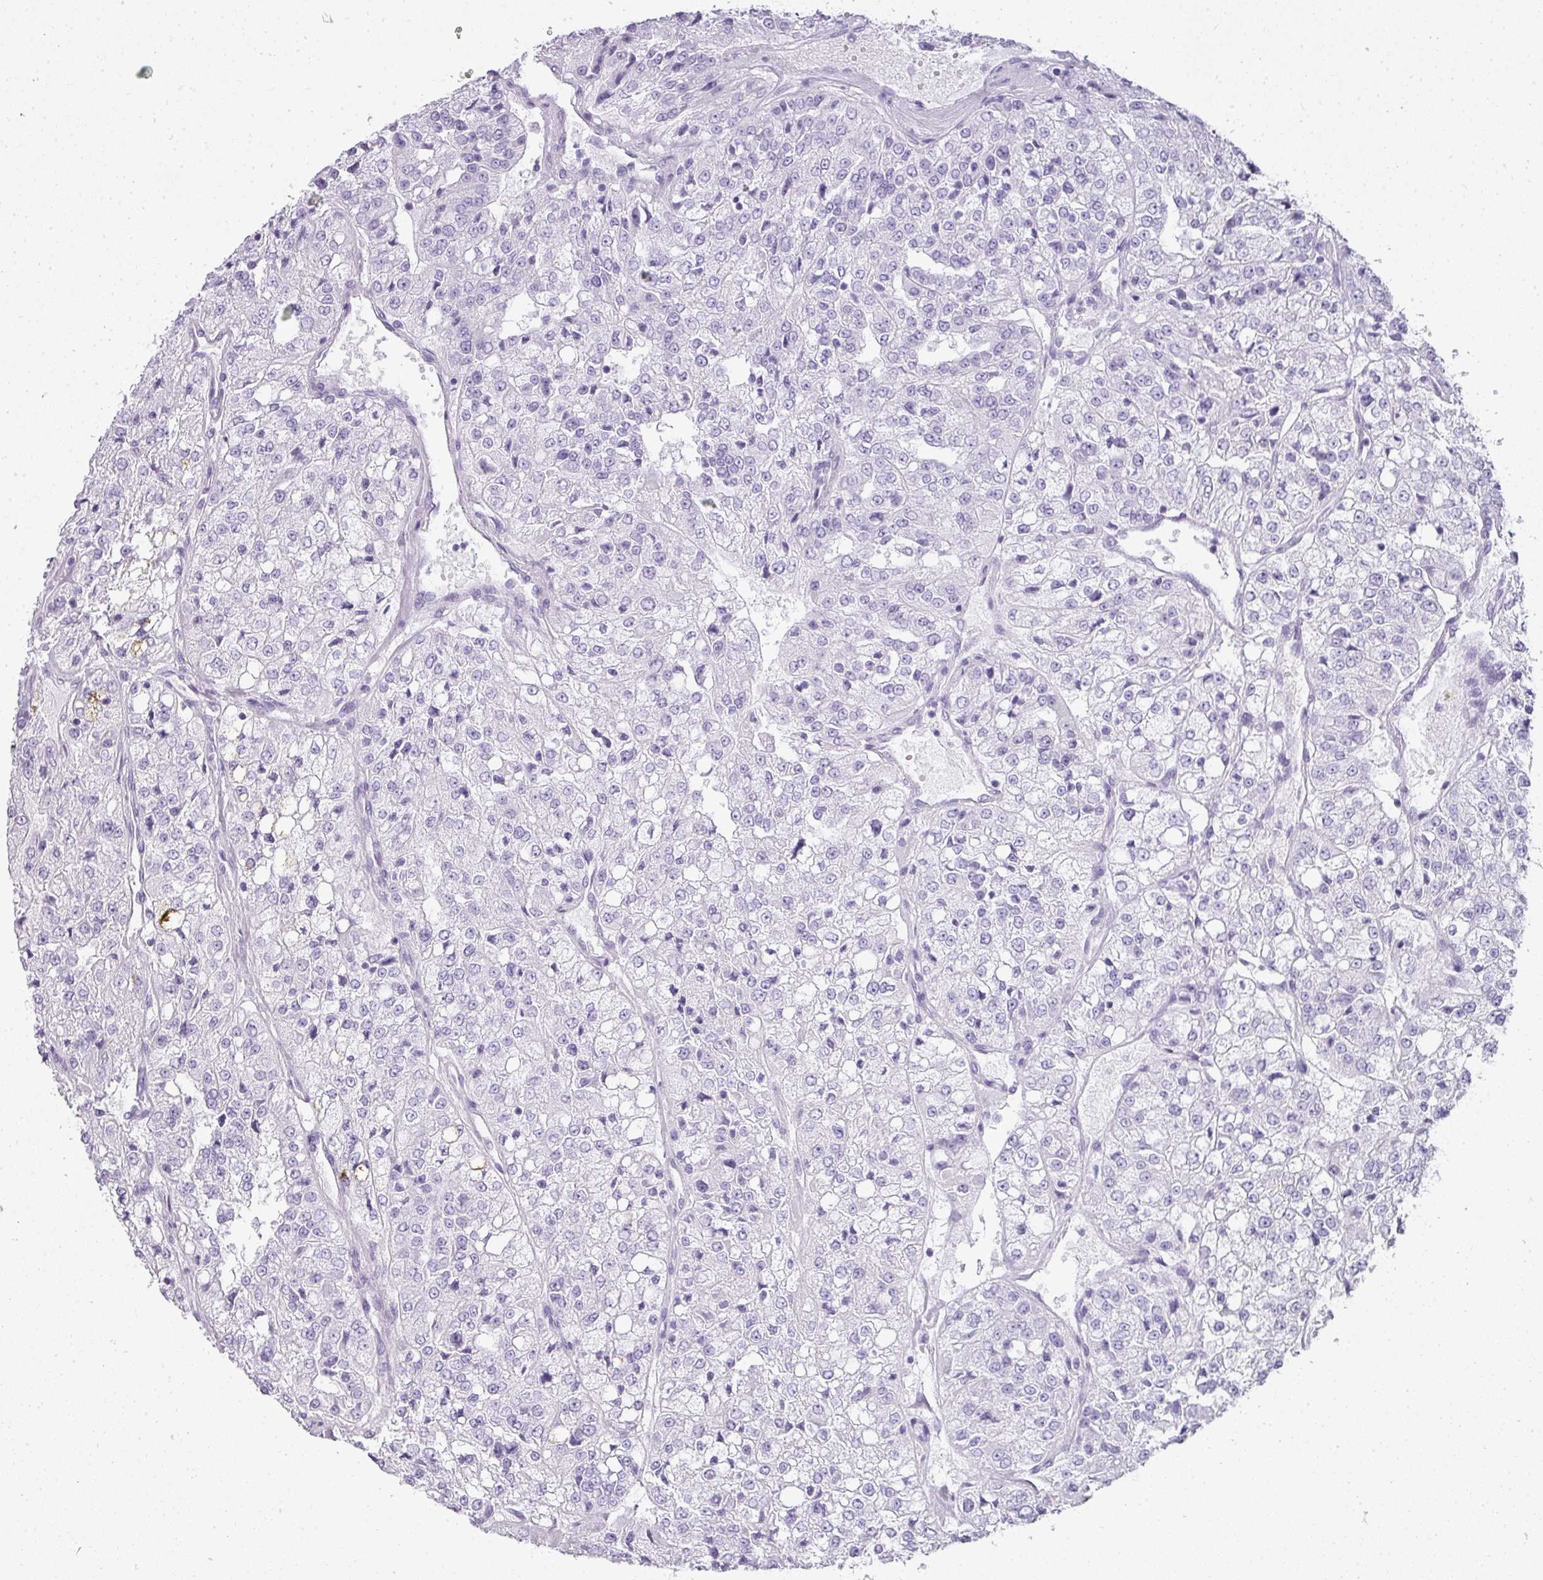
{"staining": {"intensity": "negative", "quantity": "none", "location": "none"}, "tissue": "renal cancer", "cell_type": "Tumor cells", "image_type": "cancer", "snomed": [{"axis": "morphology", "description": "Adenocarcinoma, NOS"}, {"axis": "topography", "description": "Kidney"}], "caption": "Protein analysis of adenocarcinoma (renal) exhibits no significant positivity in tumor cells.", "gene": "RBMY1F", "patient": {"sex": "female", "age": 63}}